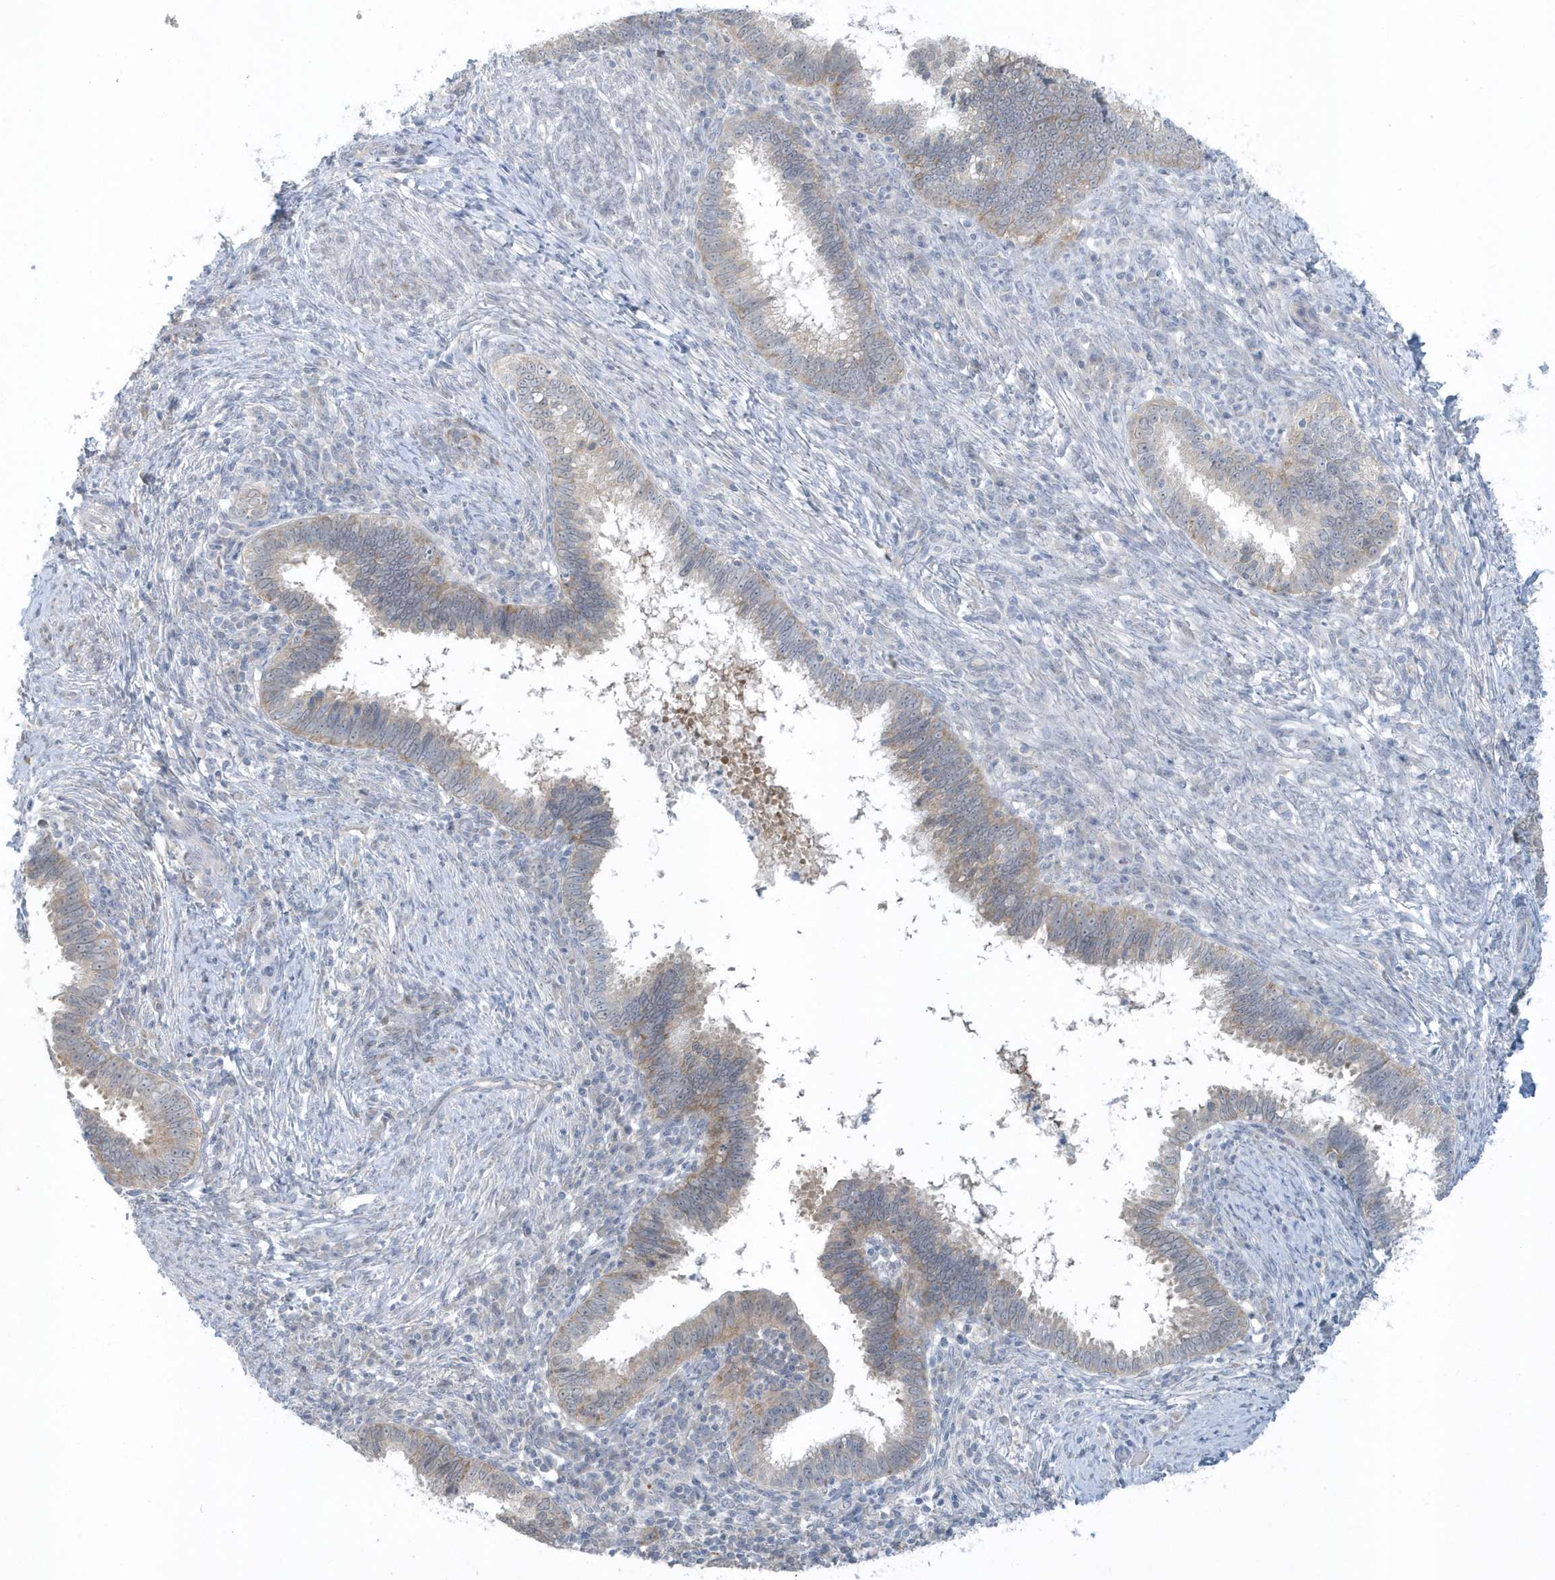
{"staining": {"intensity": "weak", "quantity": "<25%", "location": "cytoplasmic/membranous"}, "tissue": "cervical cancer", "cell_type": "Tumor cells", "image_type": "cancer", "snomed": [{"axis": "morphology", "description": "Adenocarcinoma, NOS"}, {"axis": "topography", "description": "Cervix"}], "caption": "Adenocarcinoma (cervical) was stained to show a protein in brown. There is no significant staining in tumor cells.", "gene": "SCN3A", "patient": {"sex": "female", "age": 36}}